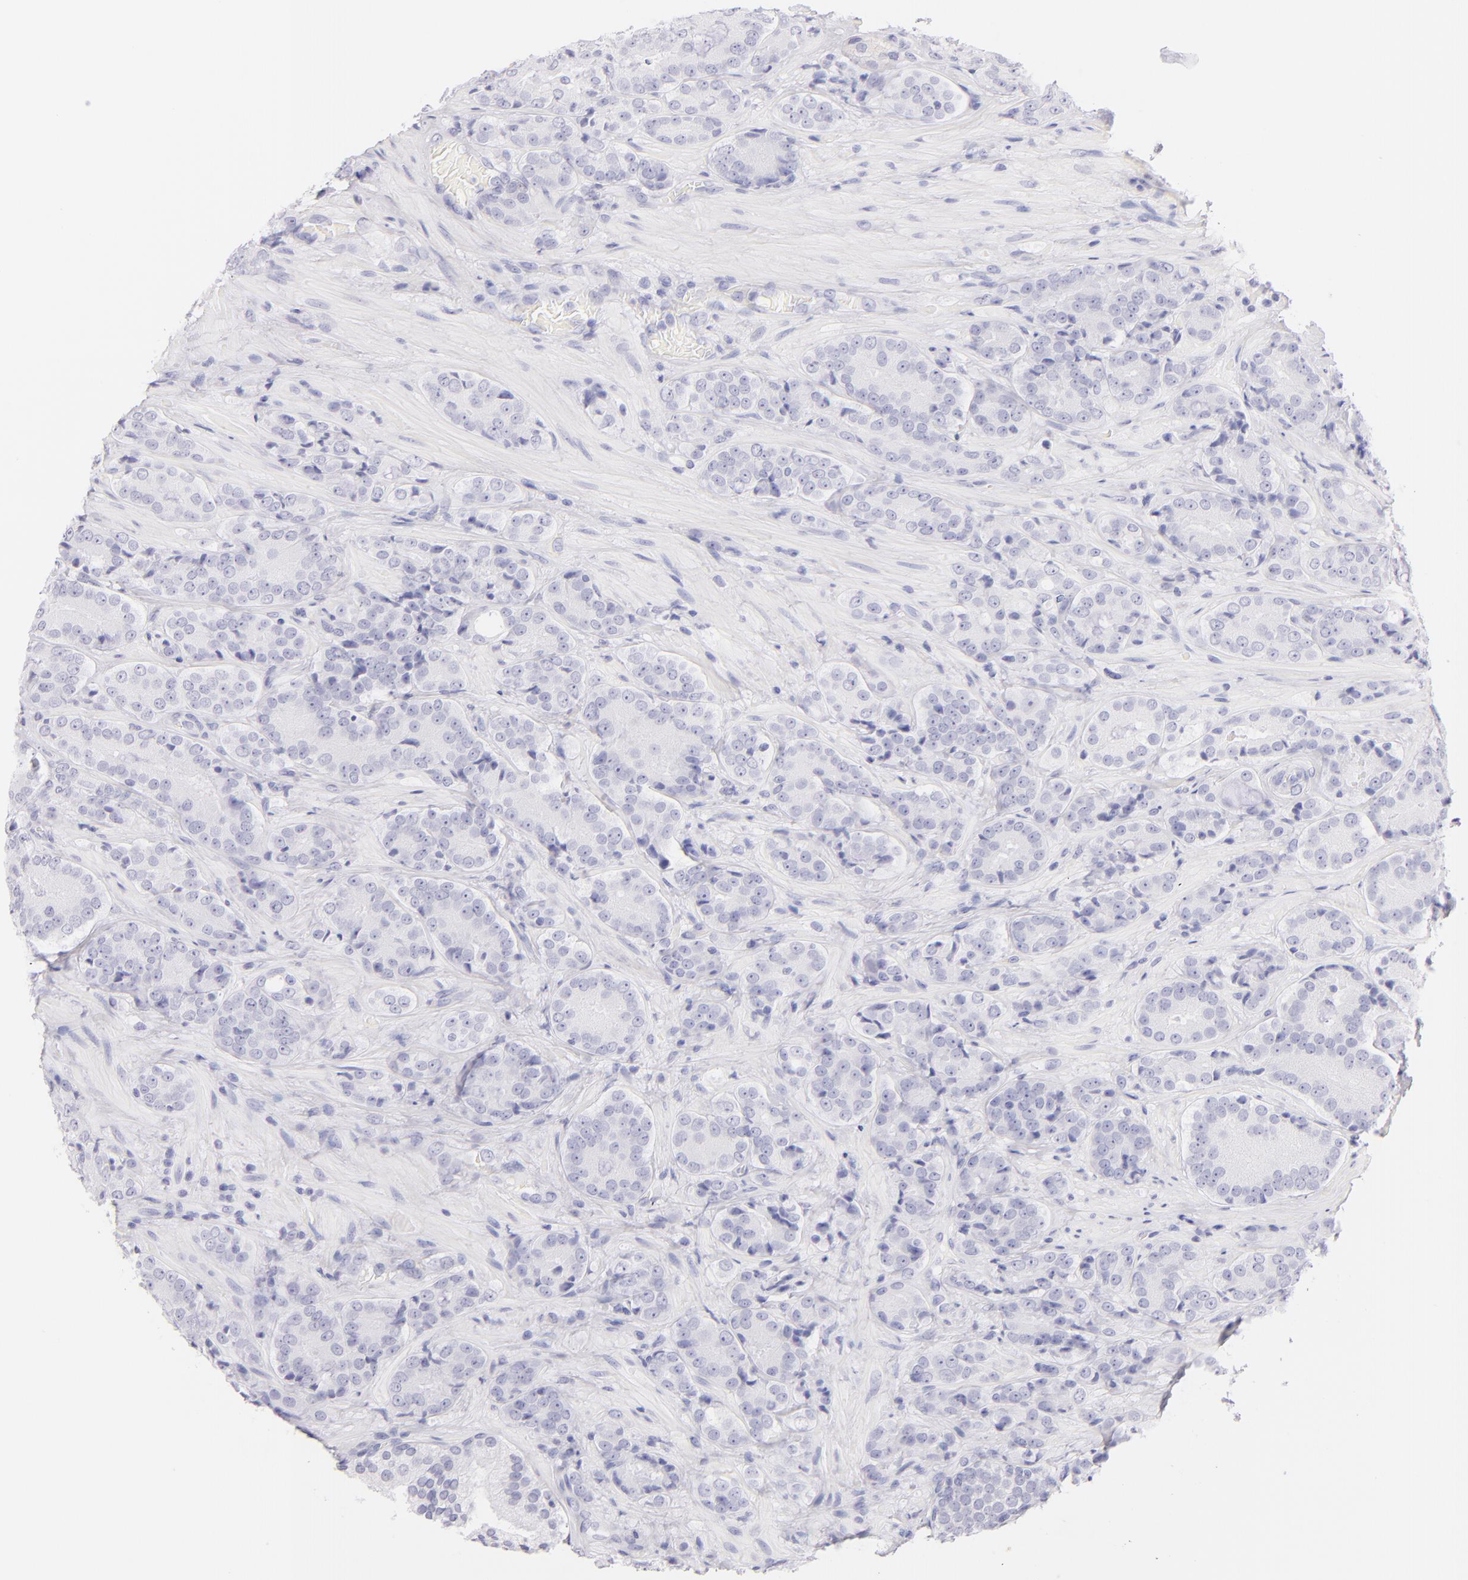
{"staining": {"intensity": "negative", "quantity": "none", "location": "none"}, "tissue": "prostate cancer", "cell_type": "Tumor cells", "image_type": "cancer", "snomed": [{"axis": "morphology", "description": "Adenocarcinoma, High grade"}, {"axis": "topography", "description": "Prostate"}], "caption": "Image shows no protein expression in tumor cells of prostate adenocarcinoma (high-grade) tissue.", "gene": "SDC1", "patient": {"sex": "male", "age": 70}}